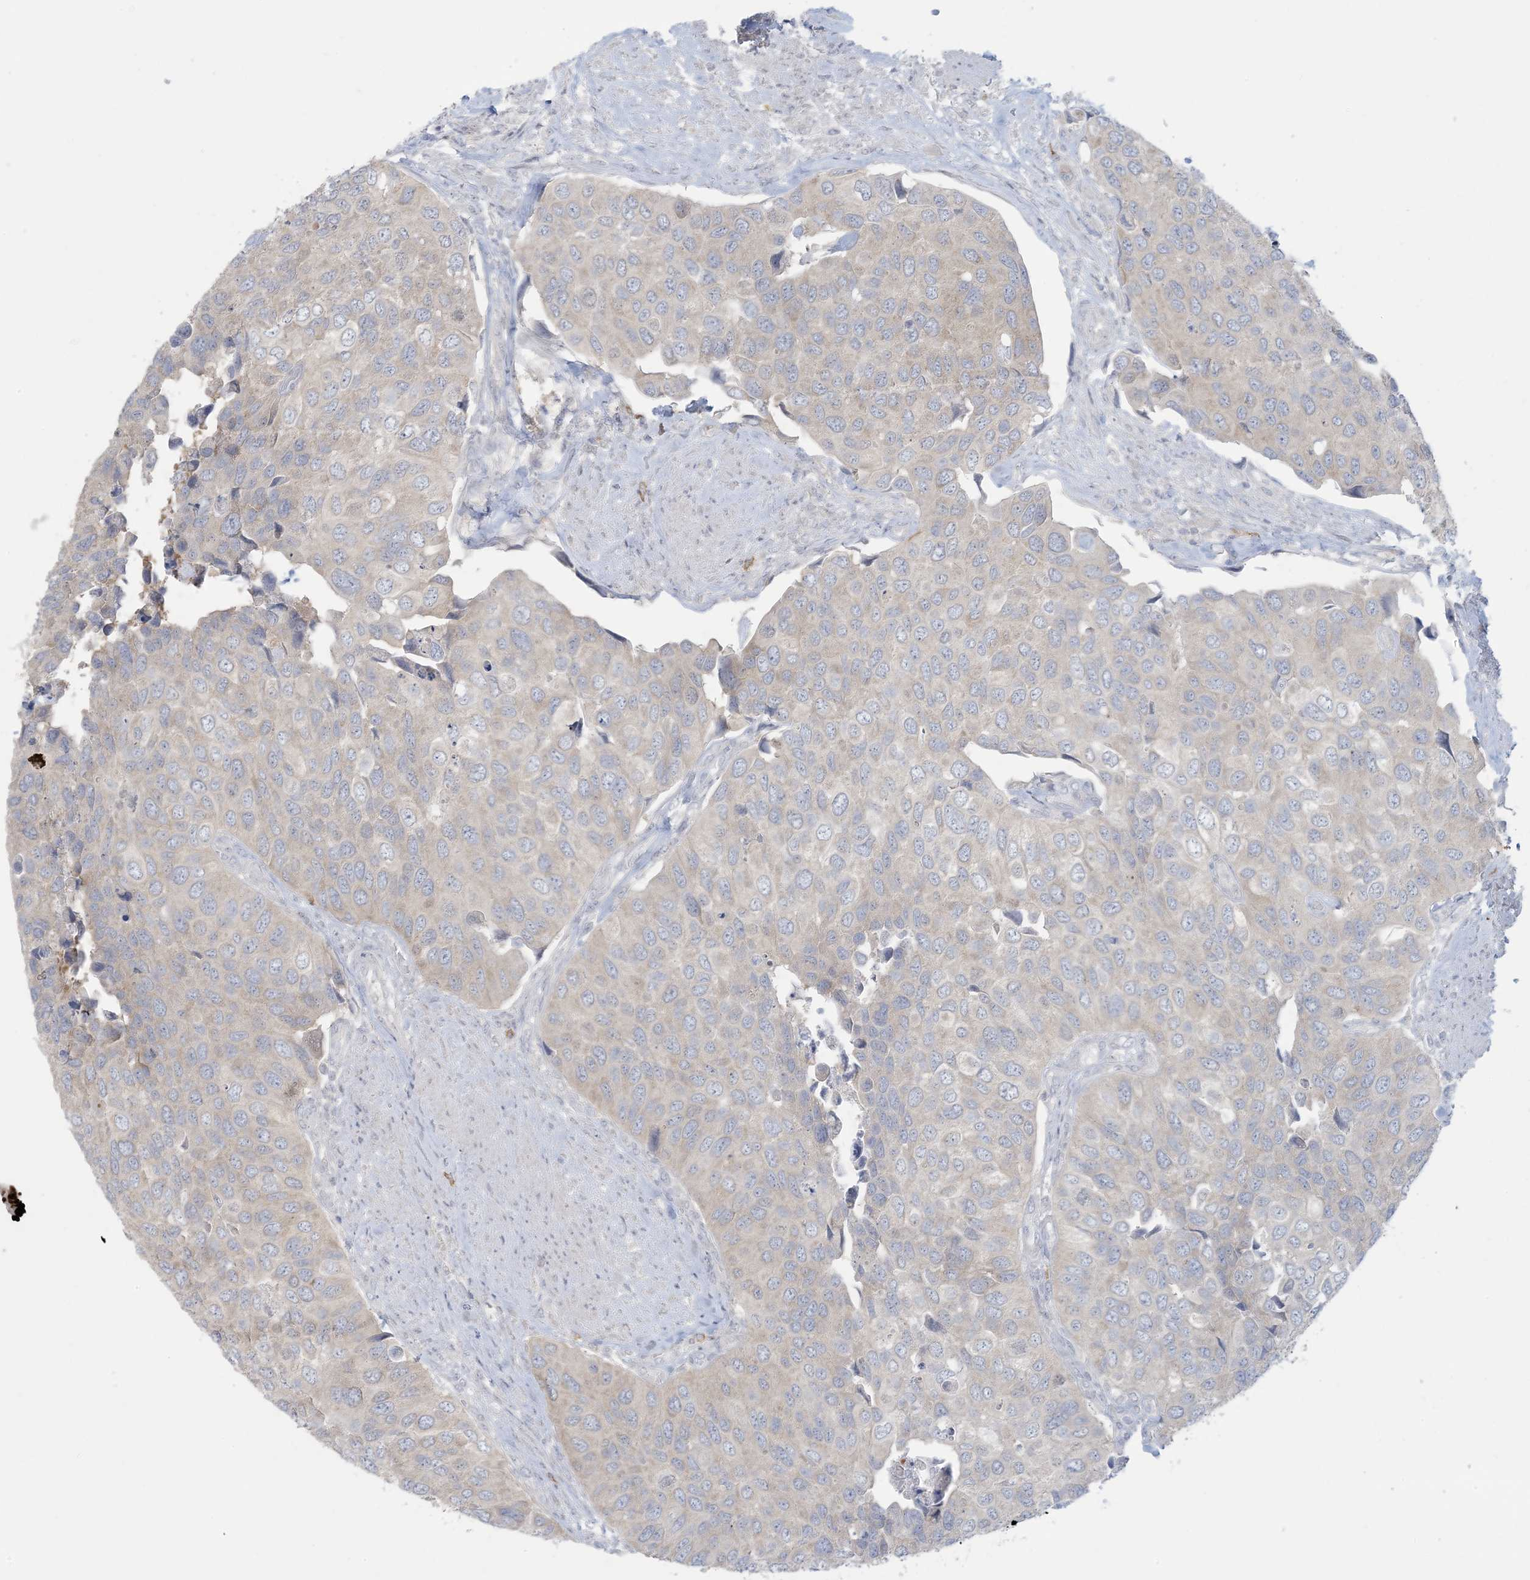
{"staining": {"intensity": "weak", "quantity": "25%-75%", "location": "cytoplasmic/membranous"}, "tissue": "urothelial cancer", "cell_type": "Tumor cells", "image_type": "cancer", "snomed": [{"axis": "morphology", "description": "Urothelial carcinoma, High grade"}, {"axis": "topography", "description": "Urinary bladder"}], "caption": "Protein expression analysis of urothelial cancer shows weak cytoplasmic/membranous positivity in approximately 25%-75% of tumor cells. Immunohistochemistry stains the protein in brown and the nuclei are stained blue.", "gene": "KIF3A", "patient": {"sex": "male", "age": 74}}